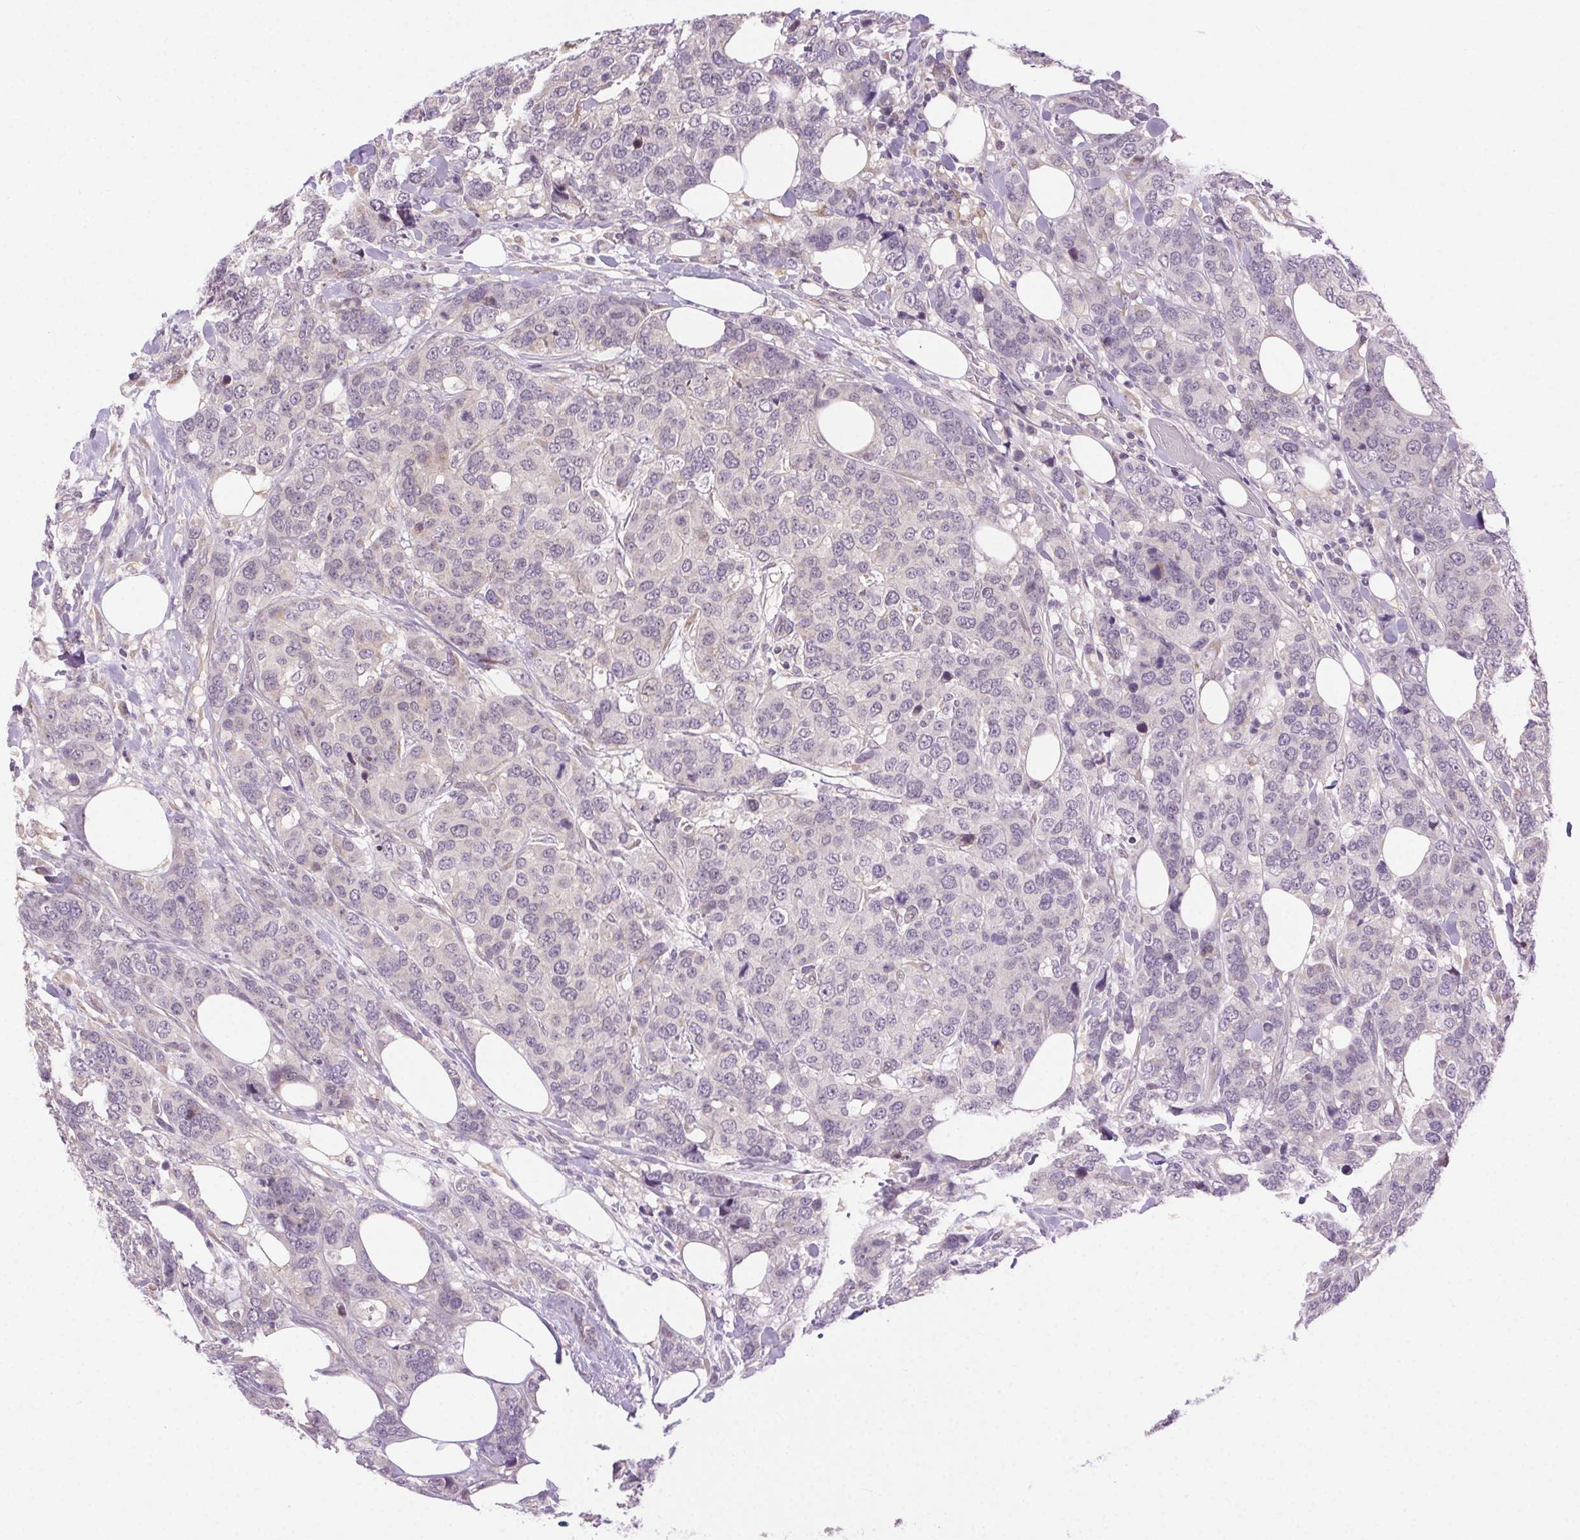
{"staining": {"intensity": "negative", "quantity": "none", "location": "none"}, "tissue": "breast cancer", "cell_type": "Tumor cells", "image_type": "cancer", "snomed": [{"axis": "morphology", "description": "Lobular carcinoma"}, {"axis": "topography", "description": "Breast"}], "caption": "Protein analysis of breast lobular carcinoma exhibits no significant positivity in tumor cells.", "gene": "SYT11", "patient": {"sex": "female", "age": 59}}